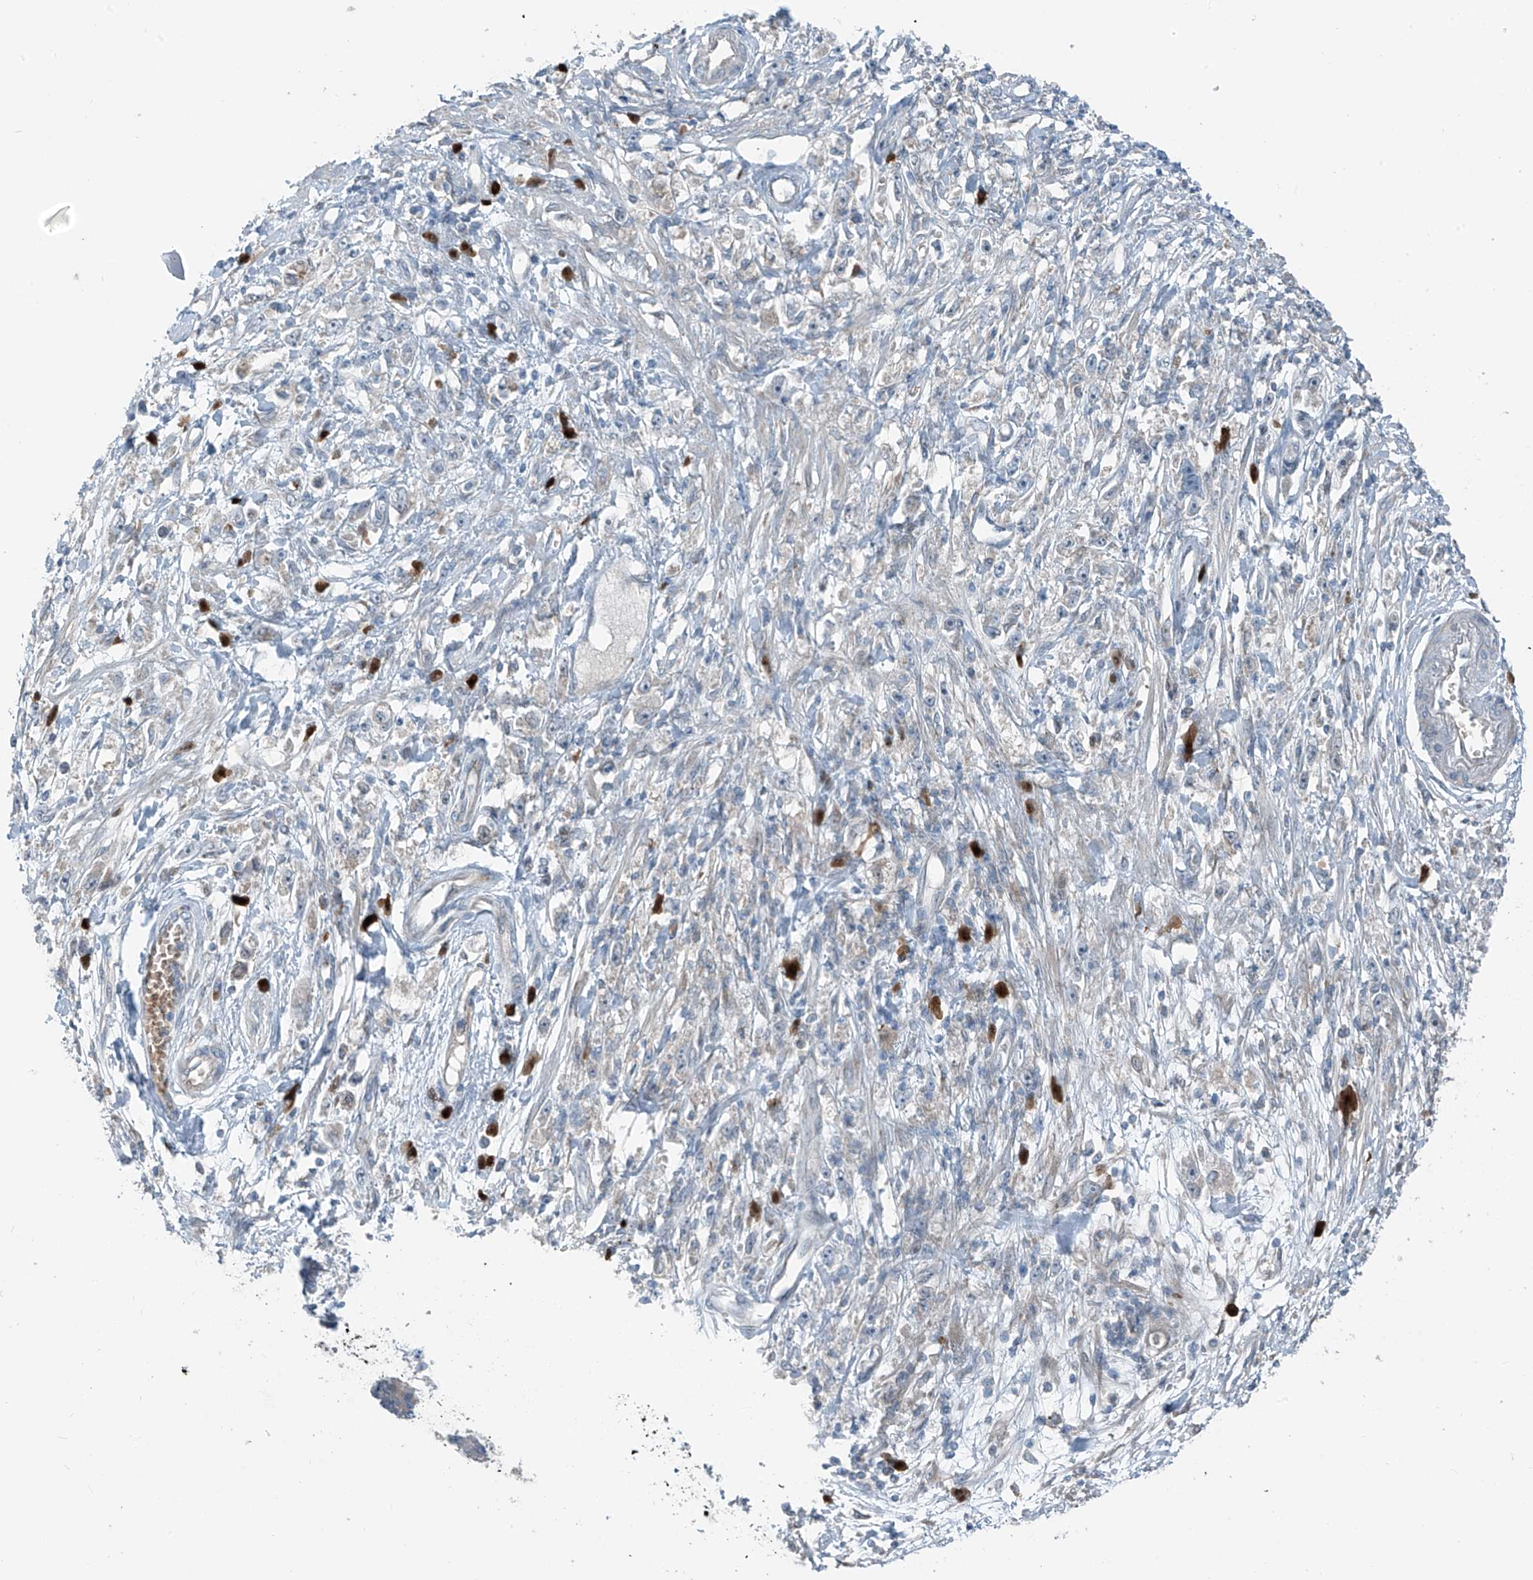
{"staining": {"intensity": "negative", "quantity": "none", "location": "none"}, "tissue": "stomach cancer", "cell_type": "Tumor cells", "image_type": "cancer", "snomed": [{"axis": "morphology", "description": "Adenocarcinoma, NOS"}, {"axis": "topography", "description": "Stomach"}], "caption": "IHC of stomach adenocarcinoma shows no positivity in tumor cells. (DAB (3,3'-diaminobenzidine) immunohistochemistry with hematoxylin counter stain).", "gene": "SLC12A6", "patient": {"sex": "female", "age": 59}}